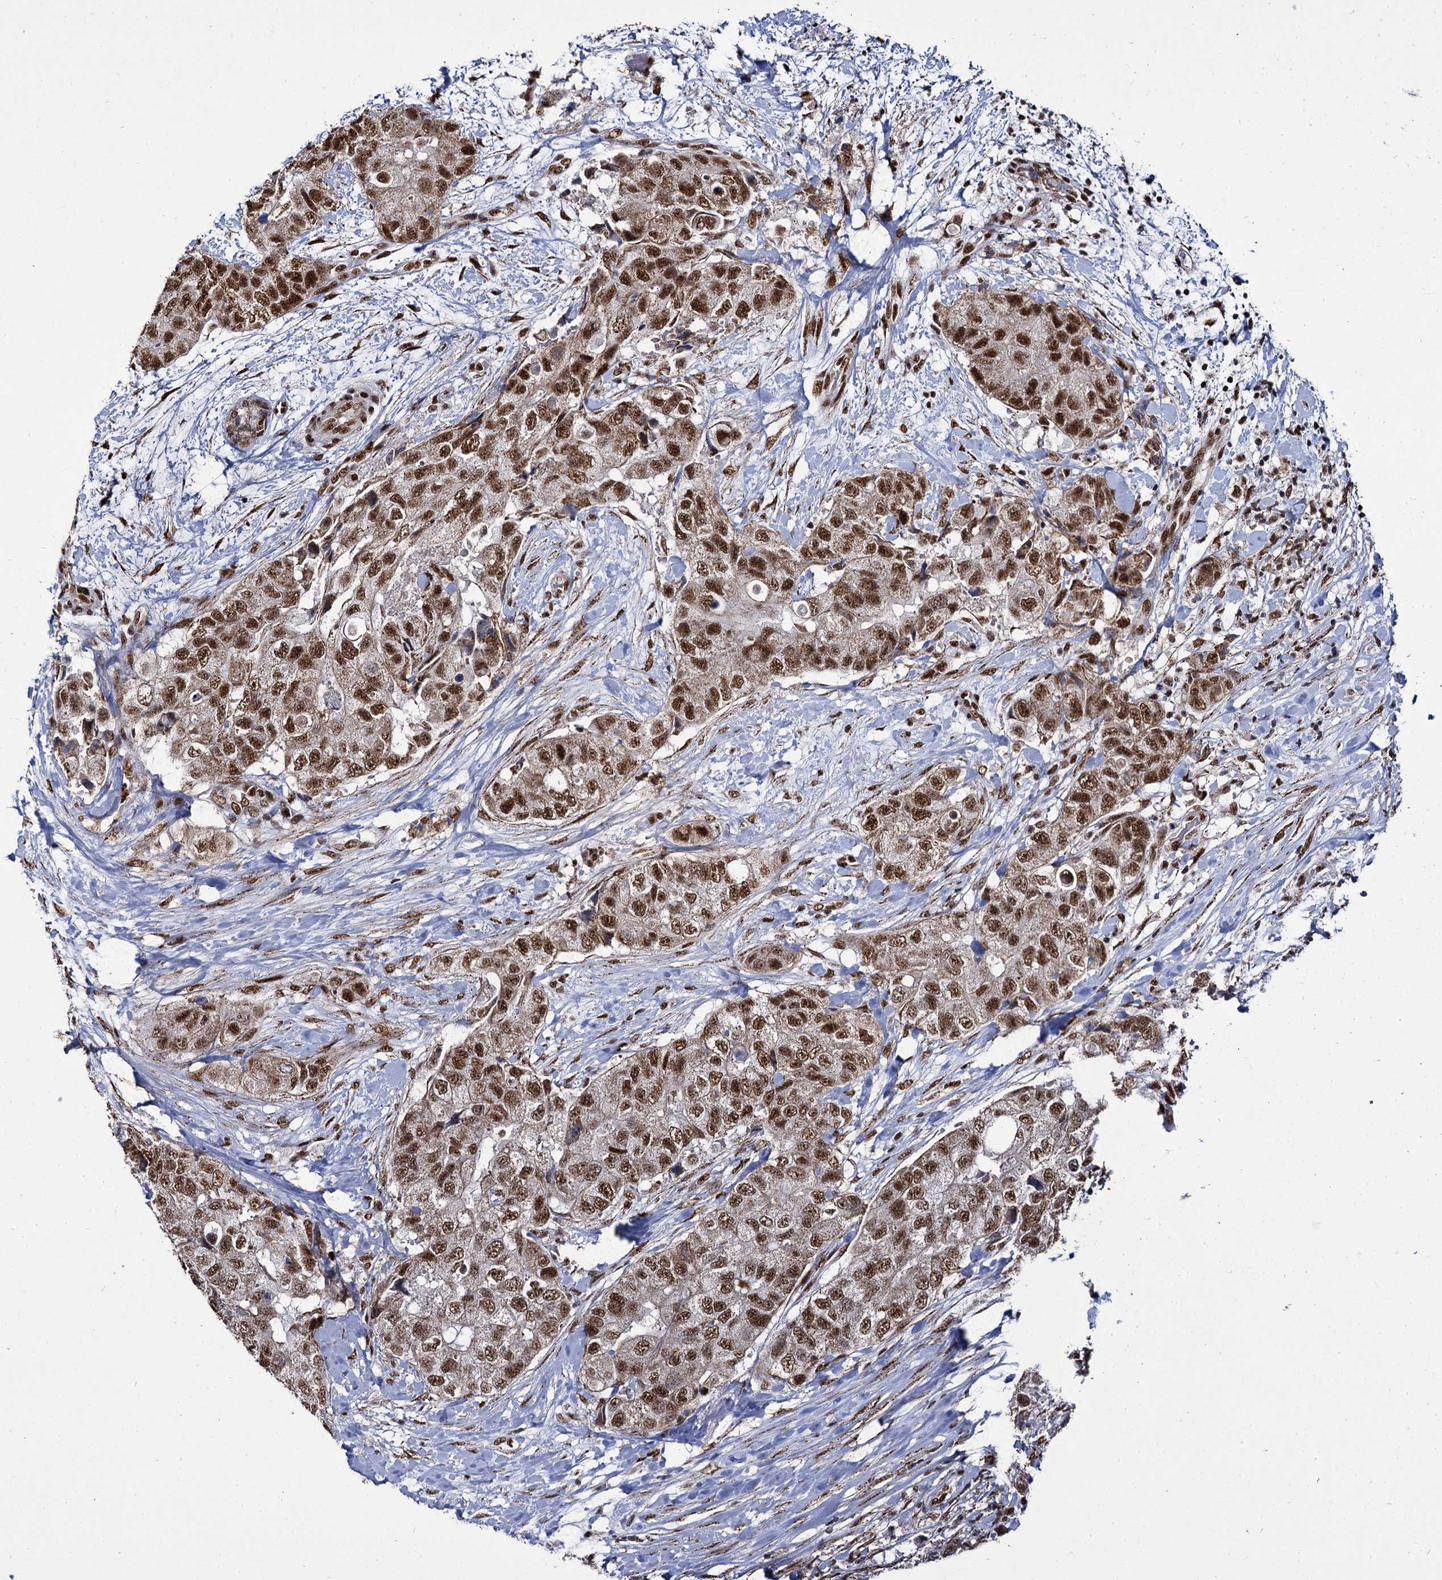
{"staining": {"intensity": "strong", "quantity": ">75%", "location": "cytoplasmic/membranous,nuclear"}, "tissue": "breast cancer", "cell_type": "Tumor cells", "image_type": "cancer", "snomed": [{"axis": "morphology", "description": "Duct carcinoma"}, {"axis": "topography", "description": "Breast"}], "caption": "Immunohistochemical staining of human breast infiltrating ductal carcinoma reveals strong cytoplasmic/membranous and nuclear protein staining in about >75% of tumor cells. The staining was performed using DAB (3,3'-diaminobenzidine) to visualize the protein expression in brown, while the nuclei were stained in blue with hematoxylin (Magnification: 20x).", "gene": "RPUSD4", "patient": {"sex": "female", "age": 62}}